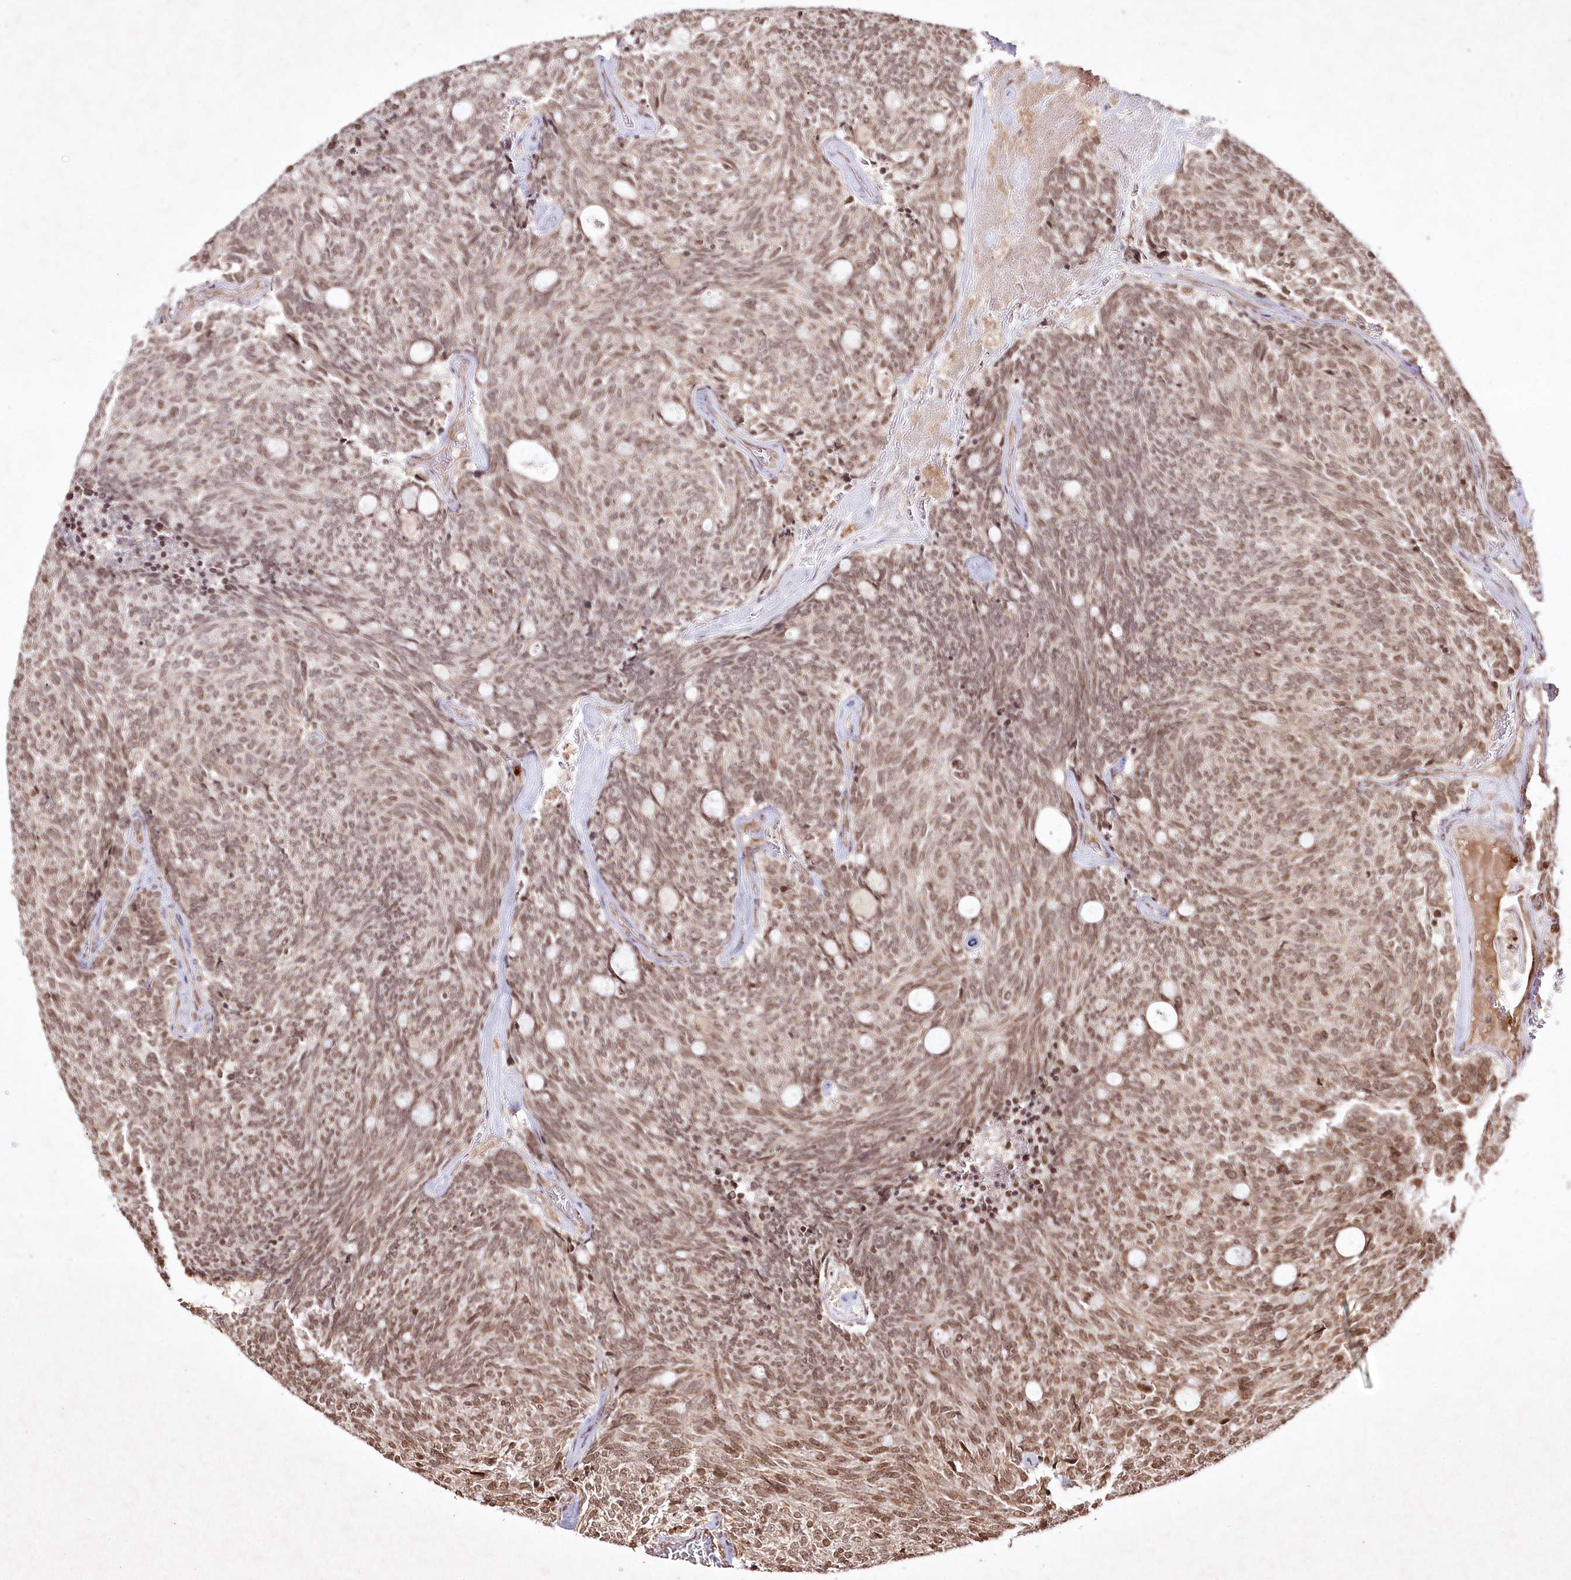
{"staining": {"intensity": "moderate", "quantity": ">75%", "location": "nuclear"}, "tissue": "carcinoid", "cell_type": "Tumor cells", "image_type": "cancer", "snomed": [{"axis": "morphology", "description": "Carcinoid, malignant, NOS"}, {"axis": "topography", "description": "Pancreas"}], "caption": "A micrograph of human carcinoid stained for a protein reveals moderate nuclear brown staining in tumor cells.", "gene": "CARM1", "patient": {"sex": "female", "age": 54}}